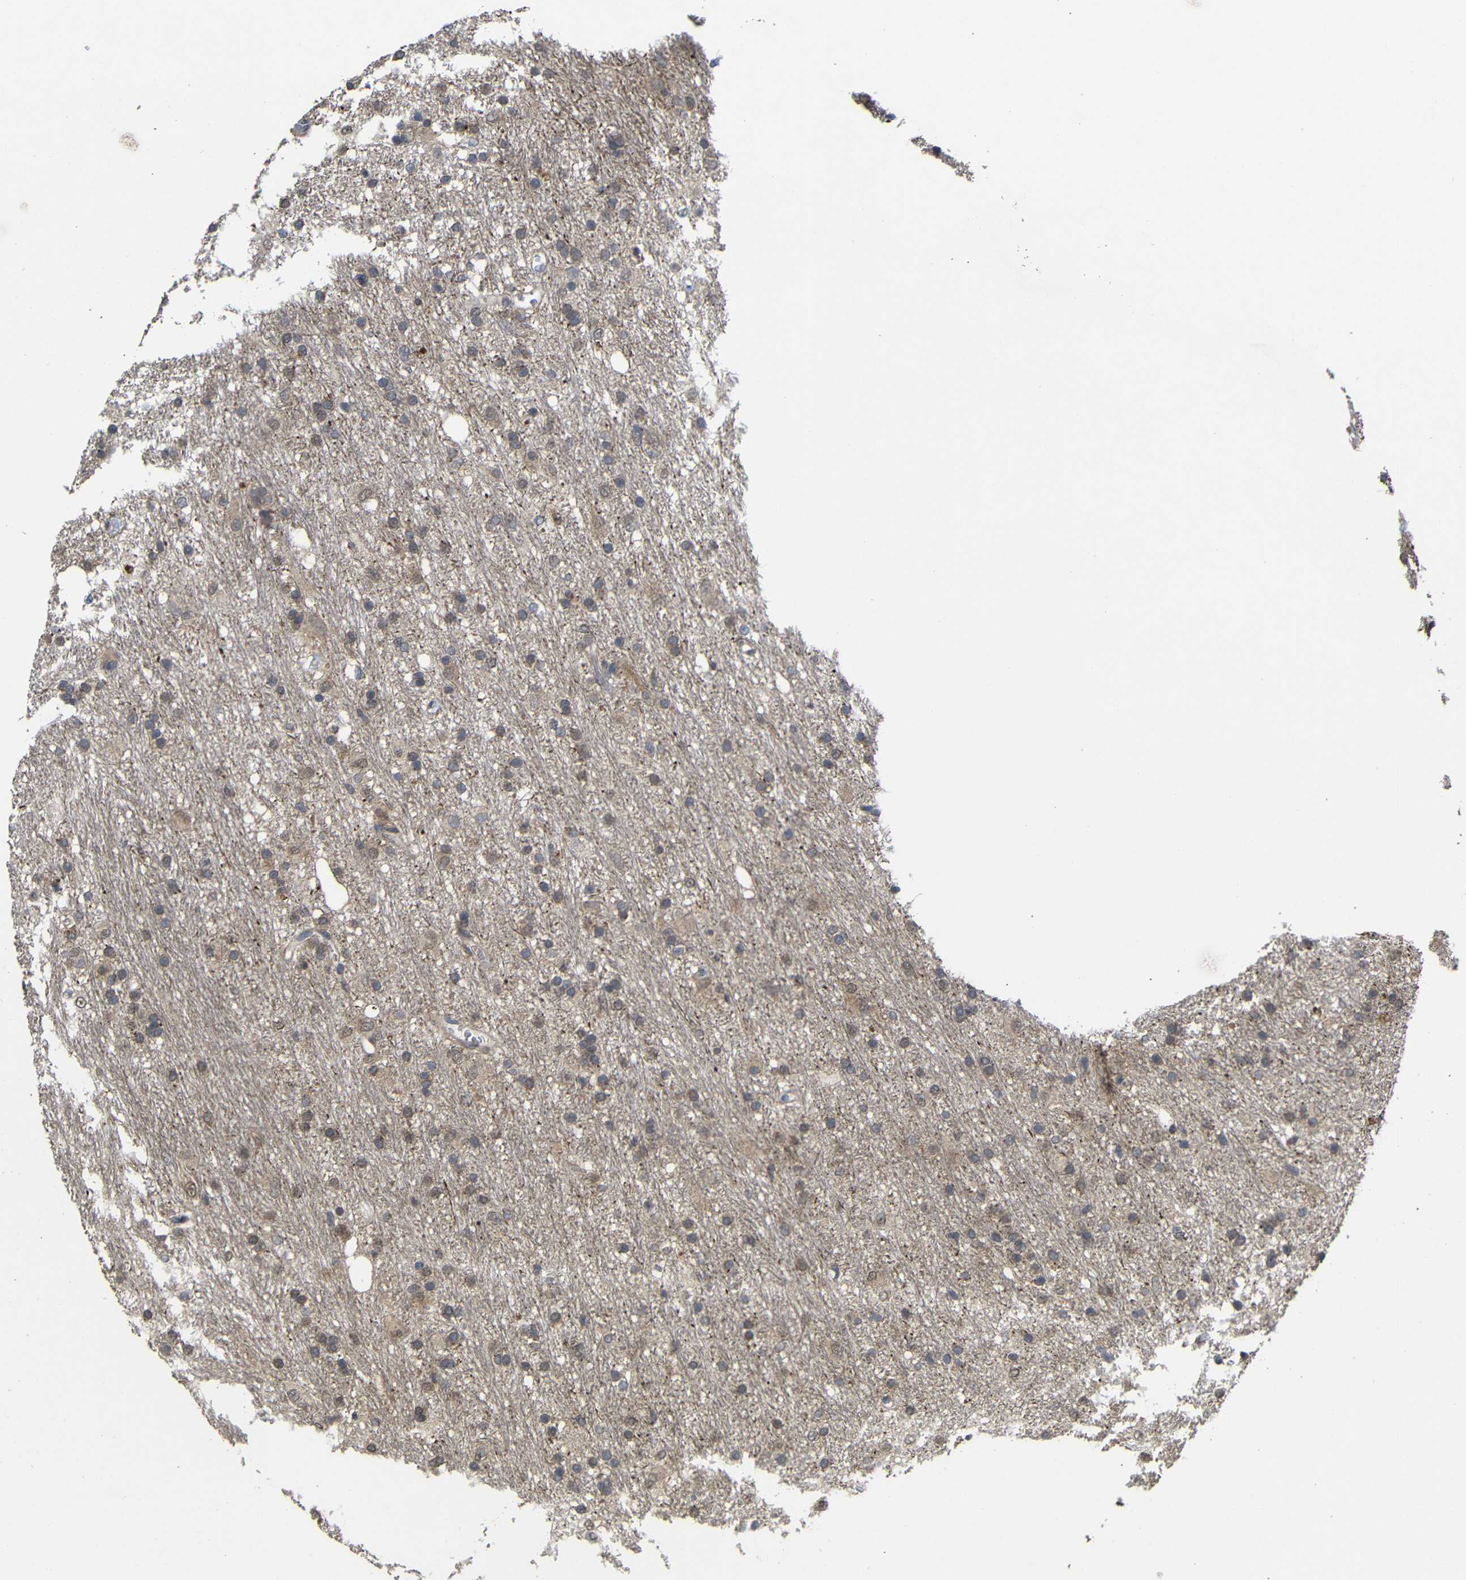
{"staining": {"intensity": "weak", "quantity": ">75%", "location": "cytoplasmic/membranous"}, "tissue": "glioma", "cell_type": "Tumor cells", "image_type": "cancer", "snomed": [{"axis": "morphology", "description": "Glioma, malignant, Low grade"}, {"axis": "topography", "description": "Brain"}], "caption": "This image reveals glioma stained with IHC to label a protein in brown. The cytoplasmic/membranous of tumor cells show weak positivity for the protein. Nuclei are counter-stained blue.", "gene": "ATG12", "patient": {"sex": "male", "age": 77}}